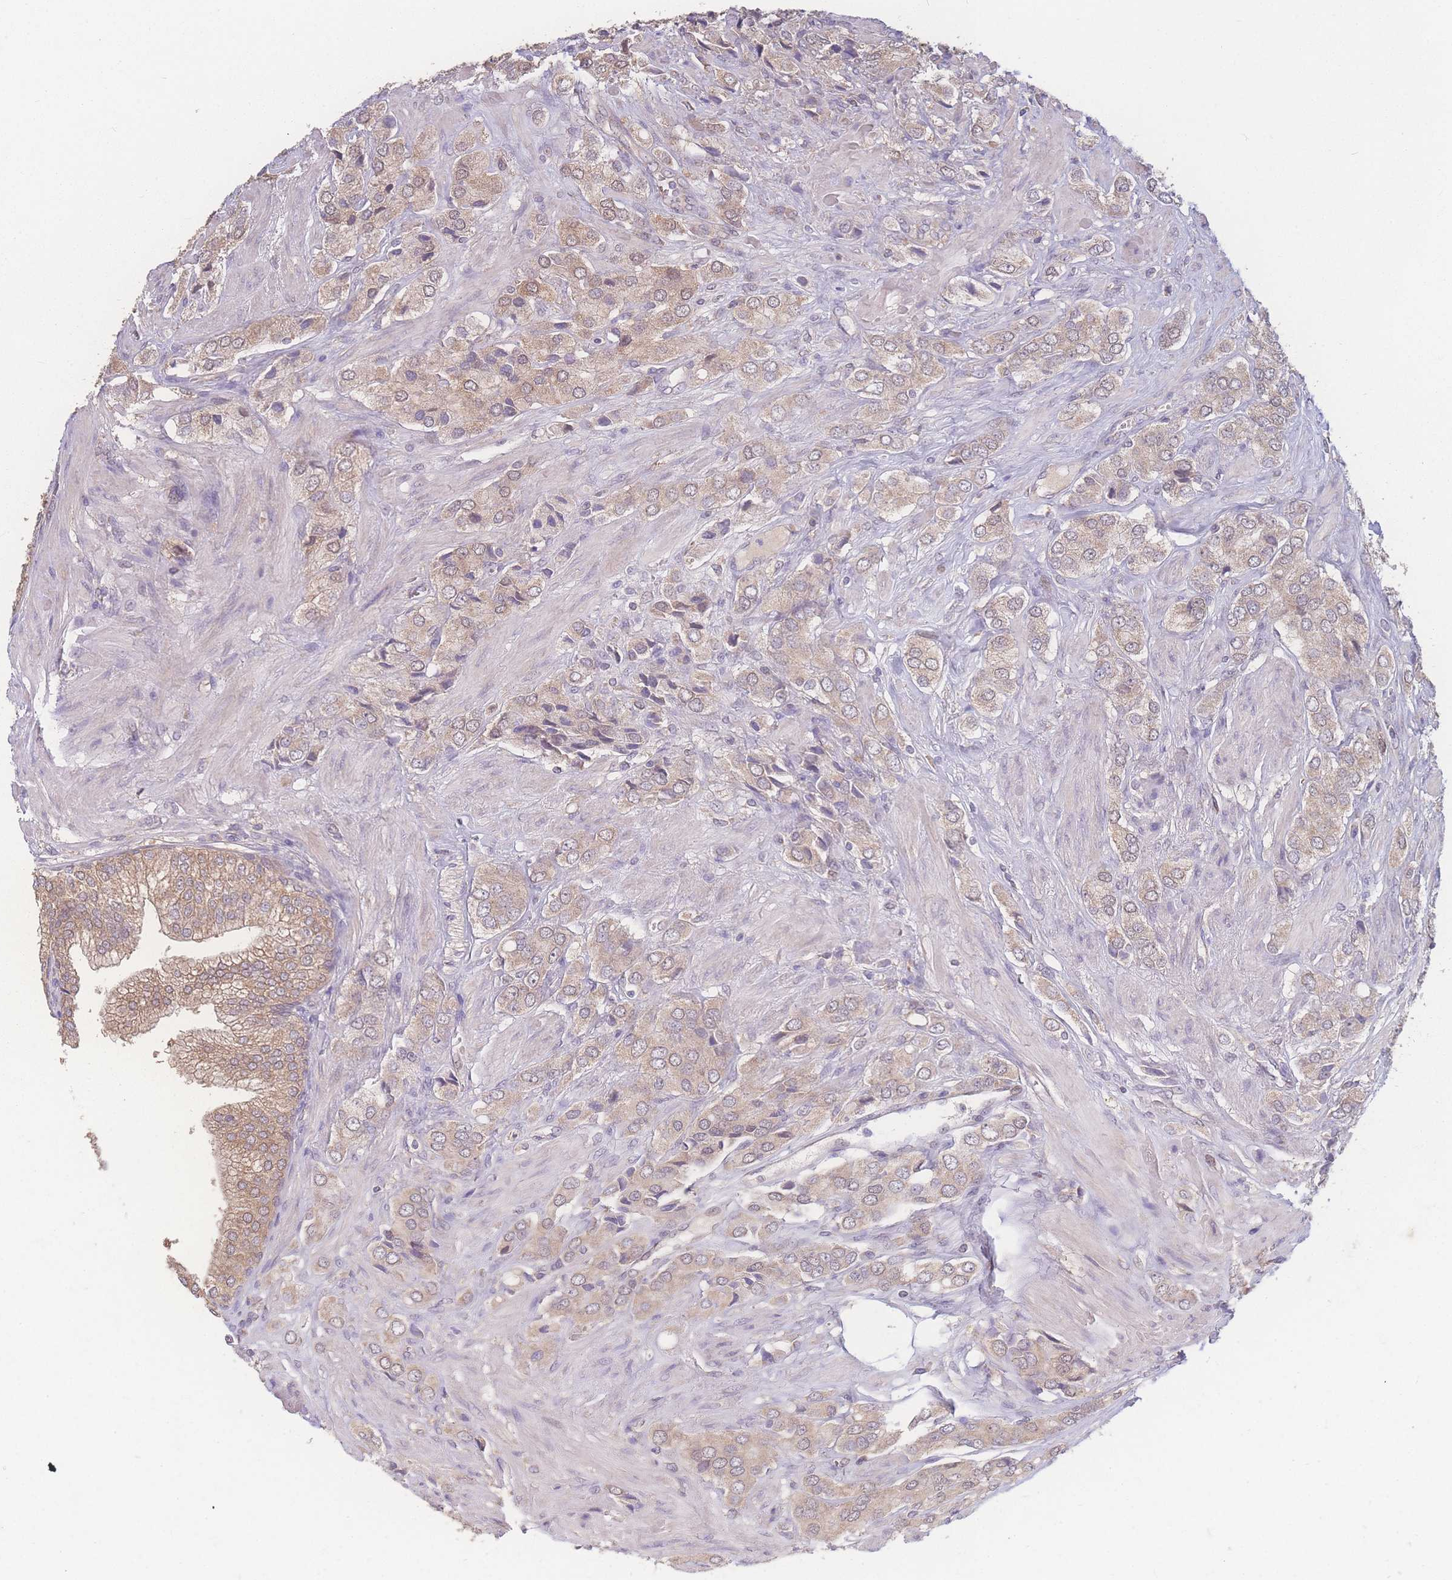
{"staining": {"intensity": "weak", "quantity": ">75%", "location": "cytoplasmic/membranous"}, "tissue": "prostate cancer", "cell_type": "Tumor cells", "image_type": "cancer", "snomed": [{"axis": "morphology", "description": "Adenocarcinoma, High grade"}, {"axis": "topography", "description": "Prostate and seminal vesicle, NOS"}], "caption": "This is a photomicrograph of immunohistochemistry (IHC) staining of prostate cancer (adenocarcinoma (high-grade)), which shows weak staining in the cytoplasmic/membranous of tumor cells.", "gene": "GIPR", "patient": {"sex": "male", "age": 64}}